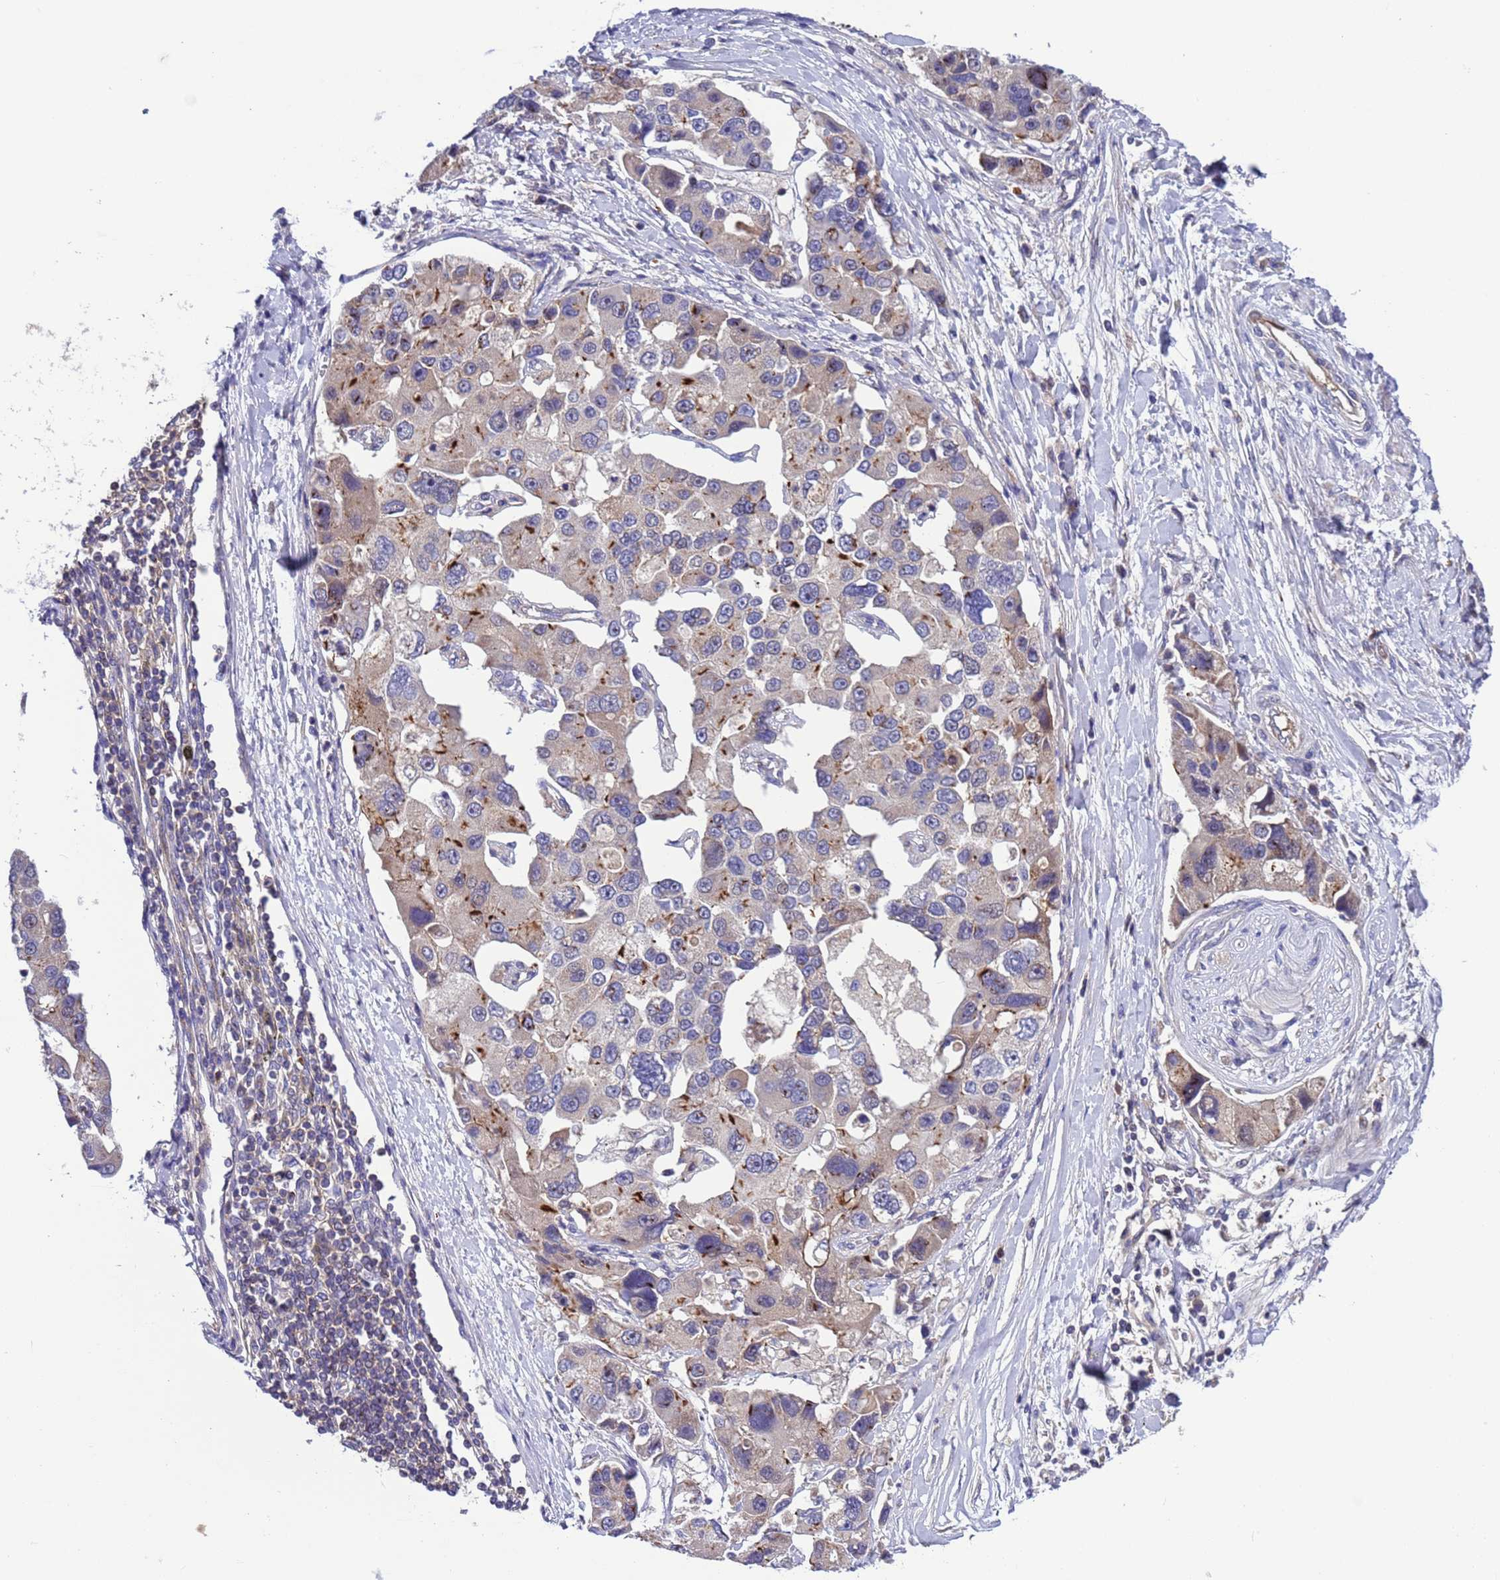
{"staining": {"intensity": "moderate", "quantity": "<25%", "location": "cytoplasmic/membranous"}, "tissue": "lung cancer", "cell_type": "Tumor cells", "image_type": "cancer", "snomed": [{"axis": "morphology", "description": "Adenocarcinoma, NOS"}, {"axis": "topography", "description": "Lung"}], "caption": "Lung cancer (adenocarcinoma) stained with a protein marker reveals moderate staining in tumor cells.", "gene": "PARP16", "patient": {"sex": "female", "age": 54}}